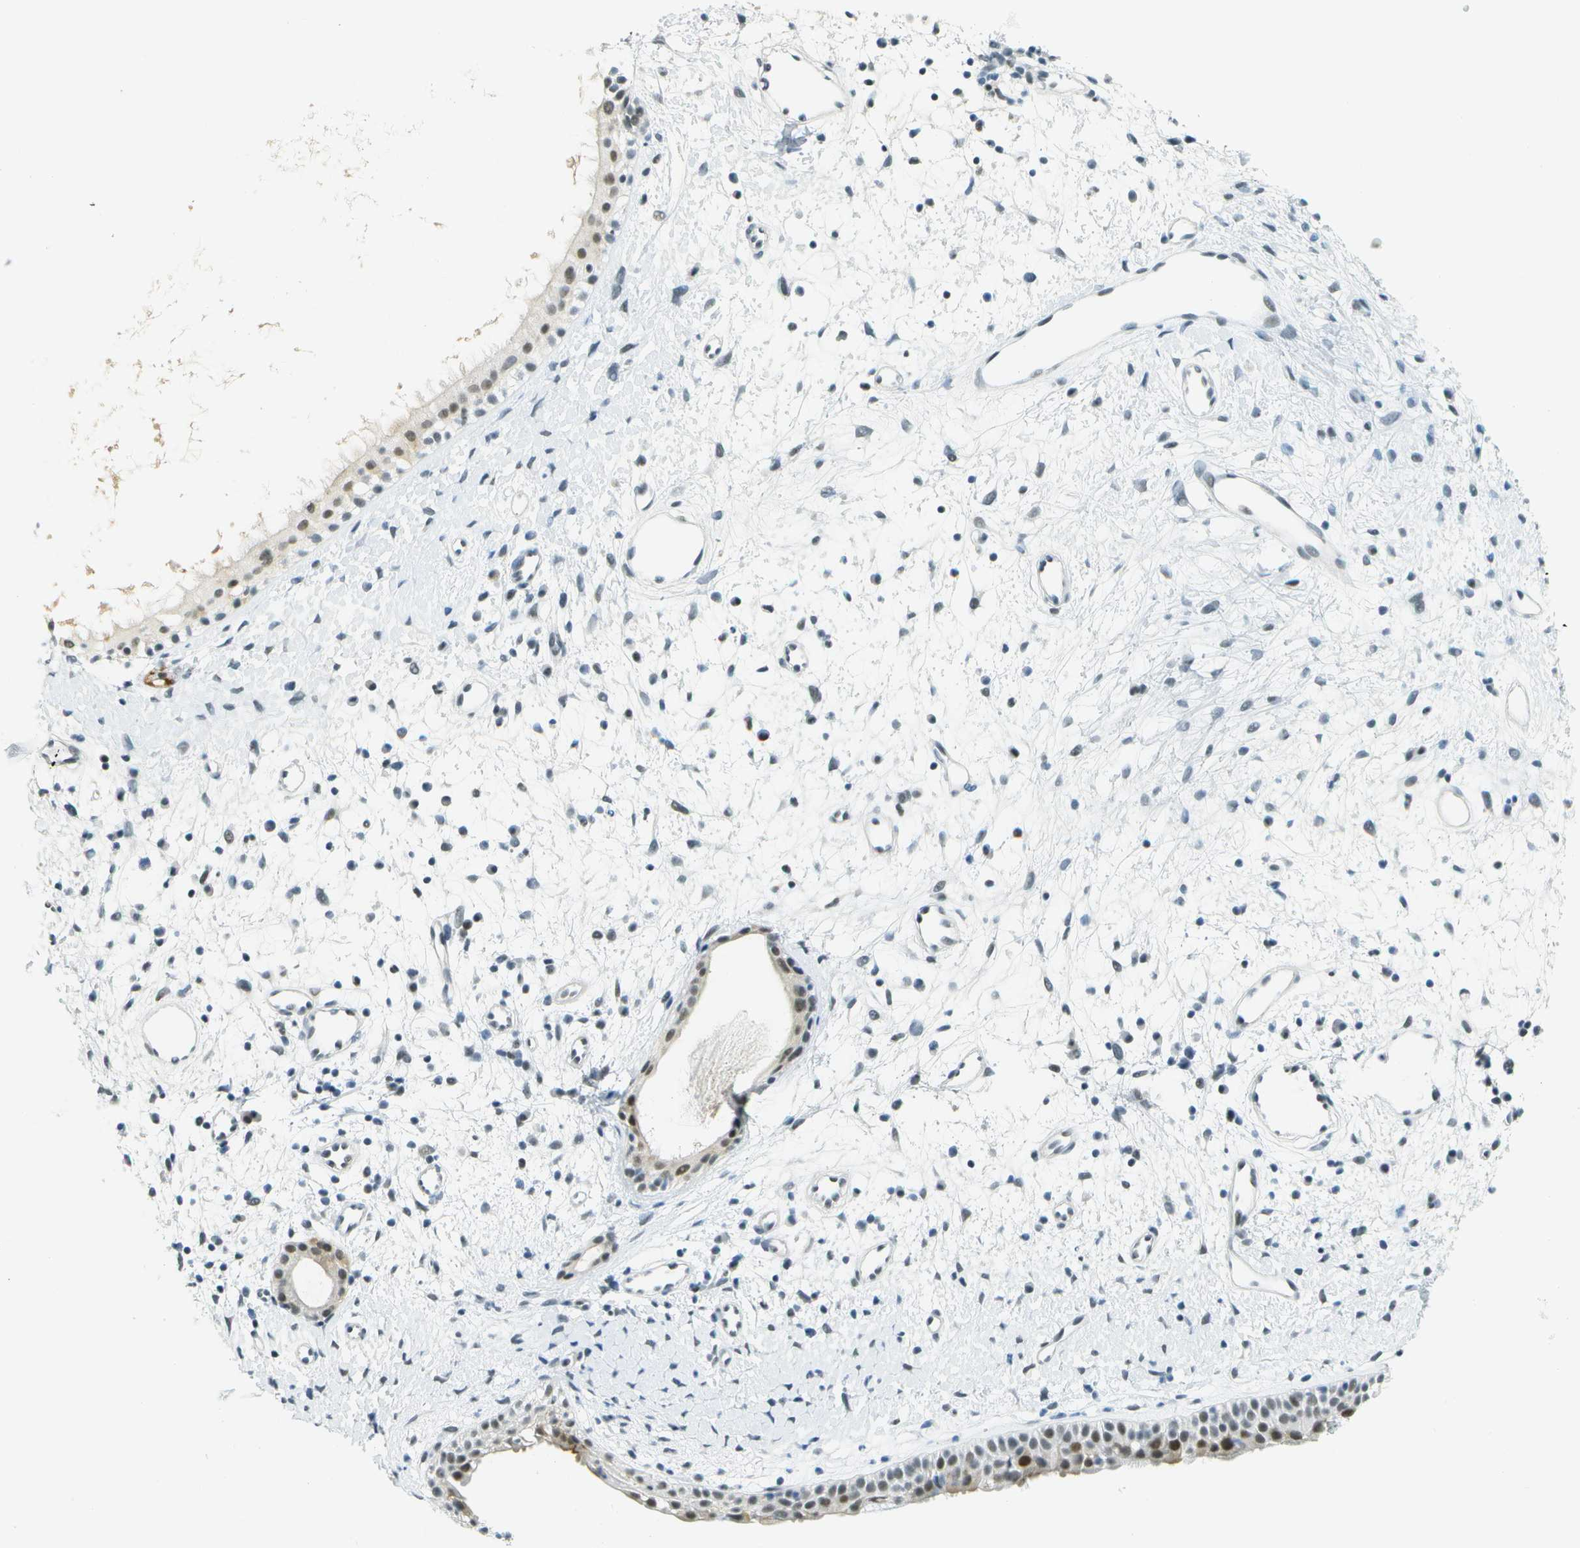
{"staining": {"intensity": "moderate", "quantity": "25%-75%", "location": "nuclear"}, "tissue": "nasopharynx", "cell_type": "Respiratory epithelial cells", "image_type": "normal", "snomed": [{"axis": "morphology", "description": "Normal tissue, NOS"}, {"axis": "topography", "description": "Nasopharynx"}], "caption": "Protein expression analysis of benign human nasopharynx reveals moderate nuclear staining in about 25%-75% of respiratory epithelial cells. Using DAB (brown) and hematoxylin (blue) stains, captured at high magnification using brightfield microscopy.", "gene": "NEK11", "patient": {"sex": "male", "age": 22}}